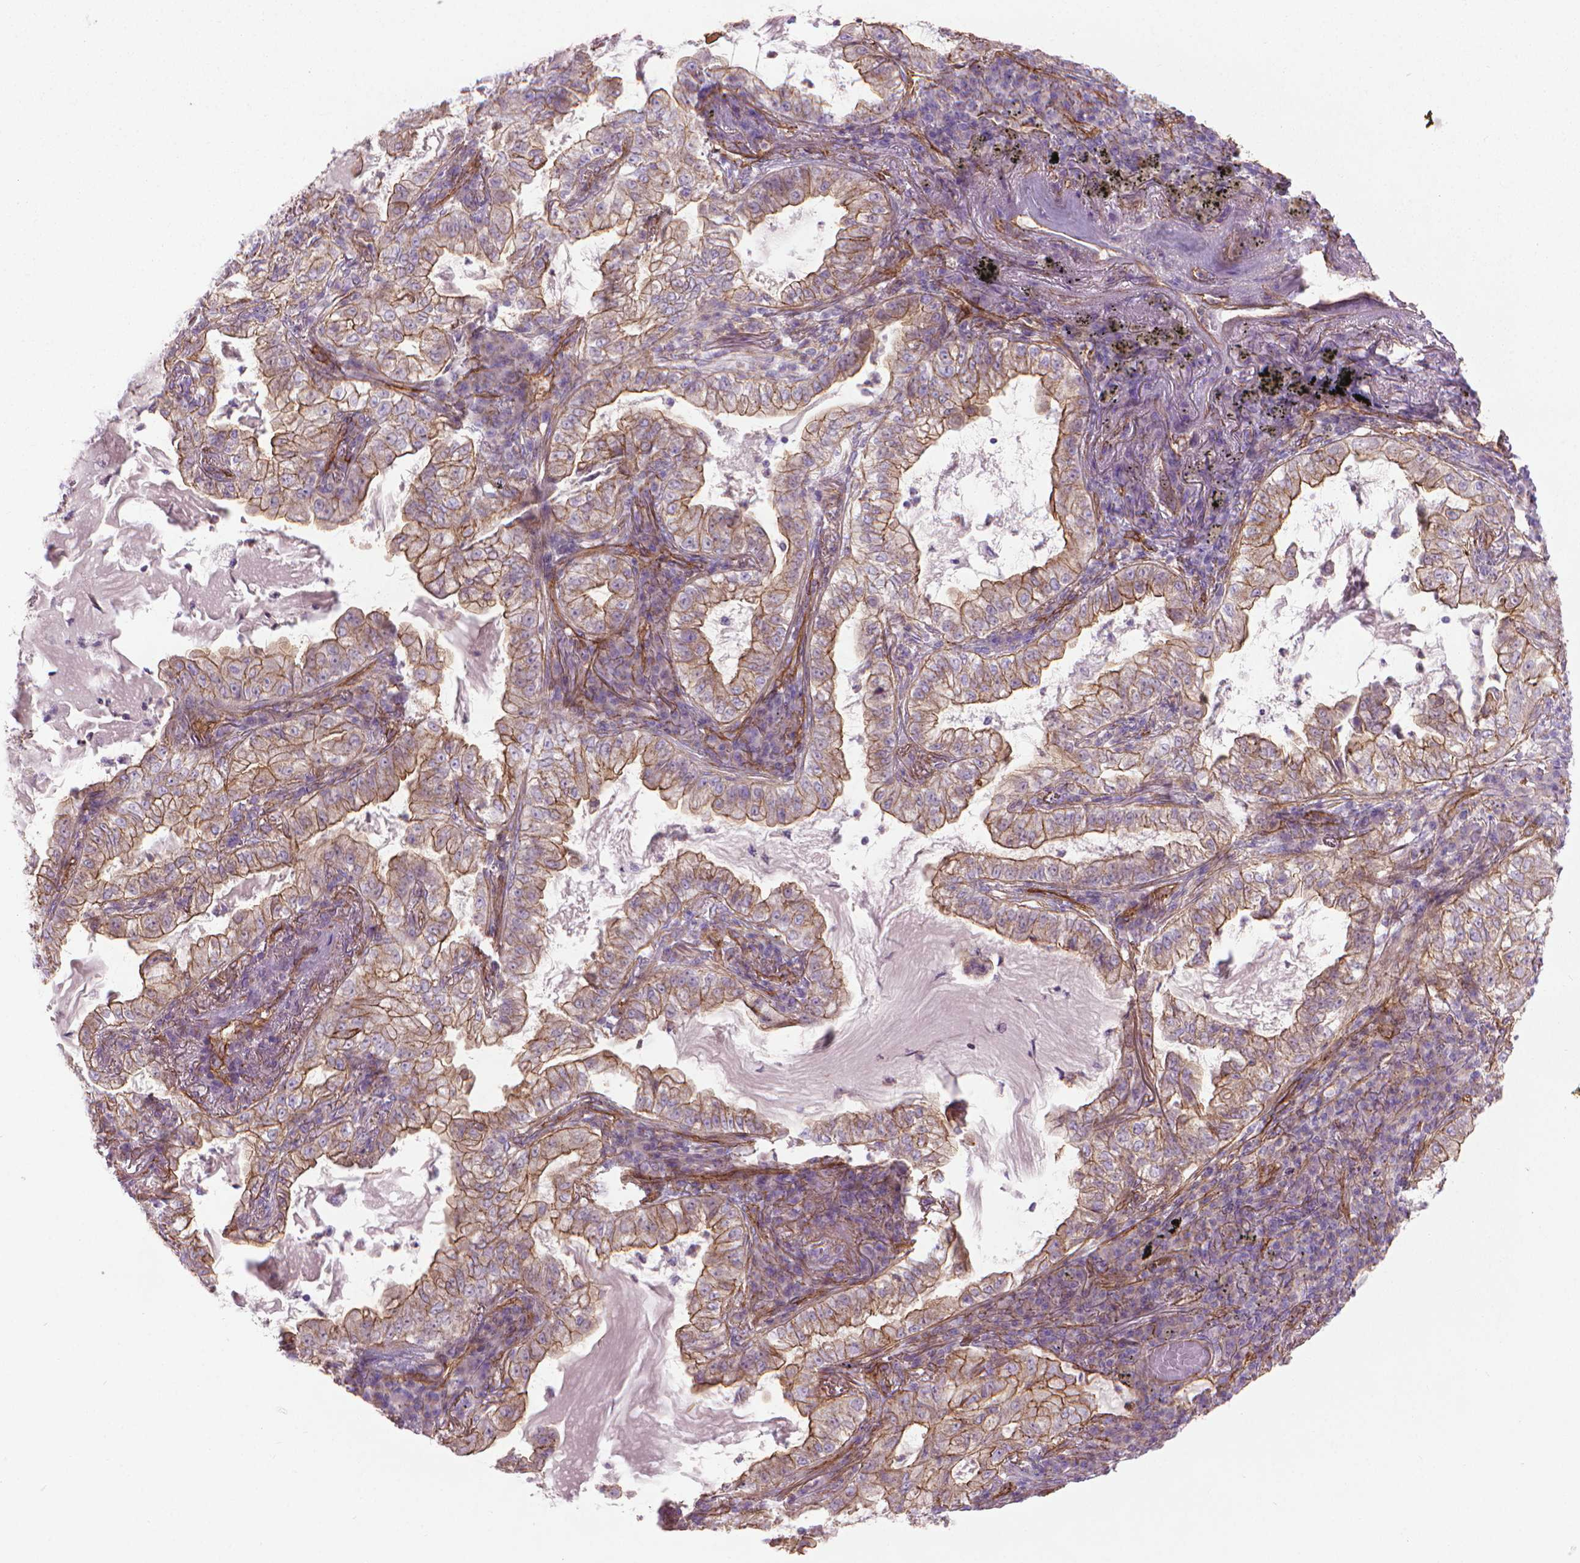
{"staining": {"intensity": "moderate", "quantity": ">75%", "location": "cytoplasmic/membranous"}, "tissue": "lung cancer", "cell_type": "Tumor cells", "image_type": "cancer", "snomed": [{"axis": "morphology", "description": "Adenocarcinoma, NOS"}, {"axis": "topography", "description": "Lung"}], "caption": "Immunohistochemistry staining of adenocarcinoma (lung), which displays medium levels of moderate cytoplasmic/membranous staining in about >75% of tumor cells indicating moderate cytoplasmic/membranous protein staining. The staining was performed using DAB (brown) for protein detection and nuclei were counterstained in hematoxylin (blue).", "gene": "TENT5A", "patient": {"sex": "female", "age": 73}}